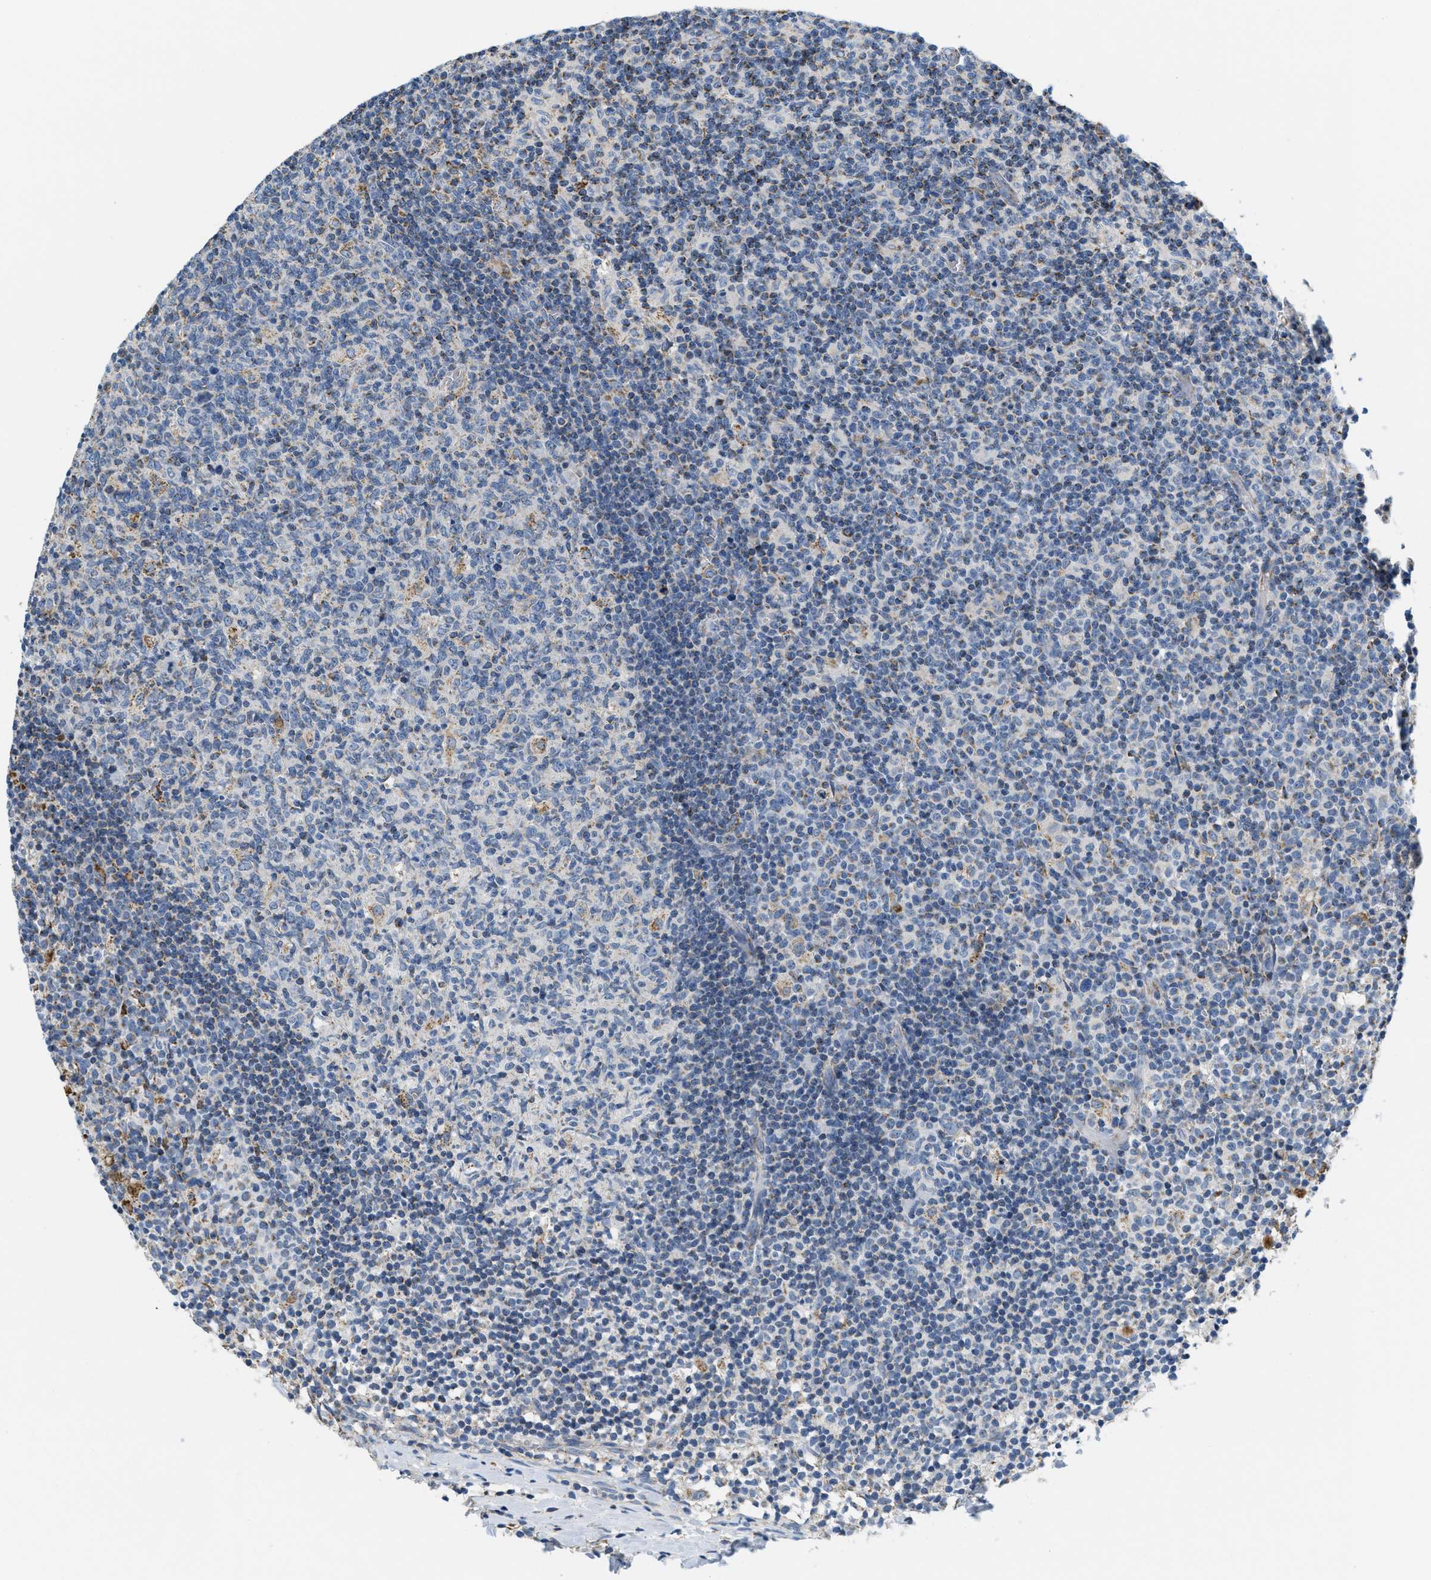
{"staining": {"intensity": "moderate", "quantity": "<25%", "location": "cytoplasmic/membranous"}, "tissue": "lymph node", "cell_type": "Germinal center cells", "image_type": "normal", "snomed": [{"axis": "morphology", "description": "Normal tissue, NOS"}, {"axis": "morphology", "description": "Inflammation, NOS"}, {"axis": "topography", "description": "Lymph node"}], "caption": "Protein expression analysis of unremarkable lymph node reveals moderate cytoplasmic/membranous positivity in about <25% of germinal center cells.", "gene": "KCNJ5", "patient": {"sex": "male", "age": 55}}